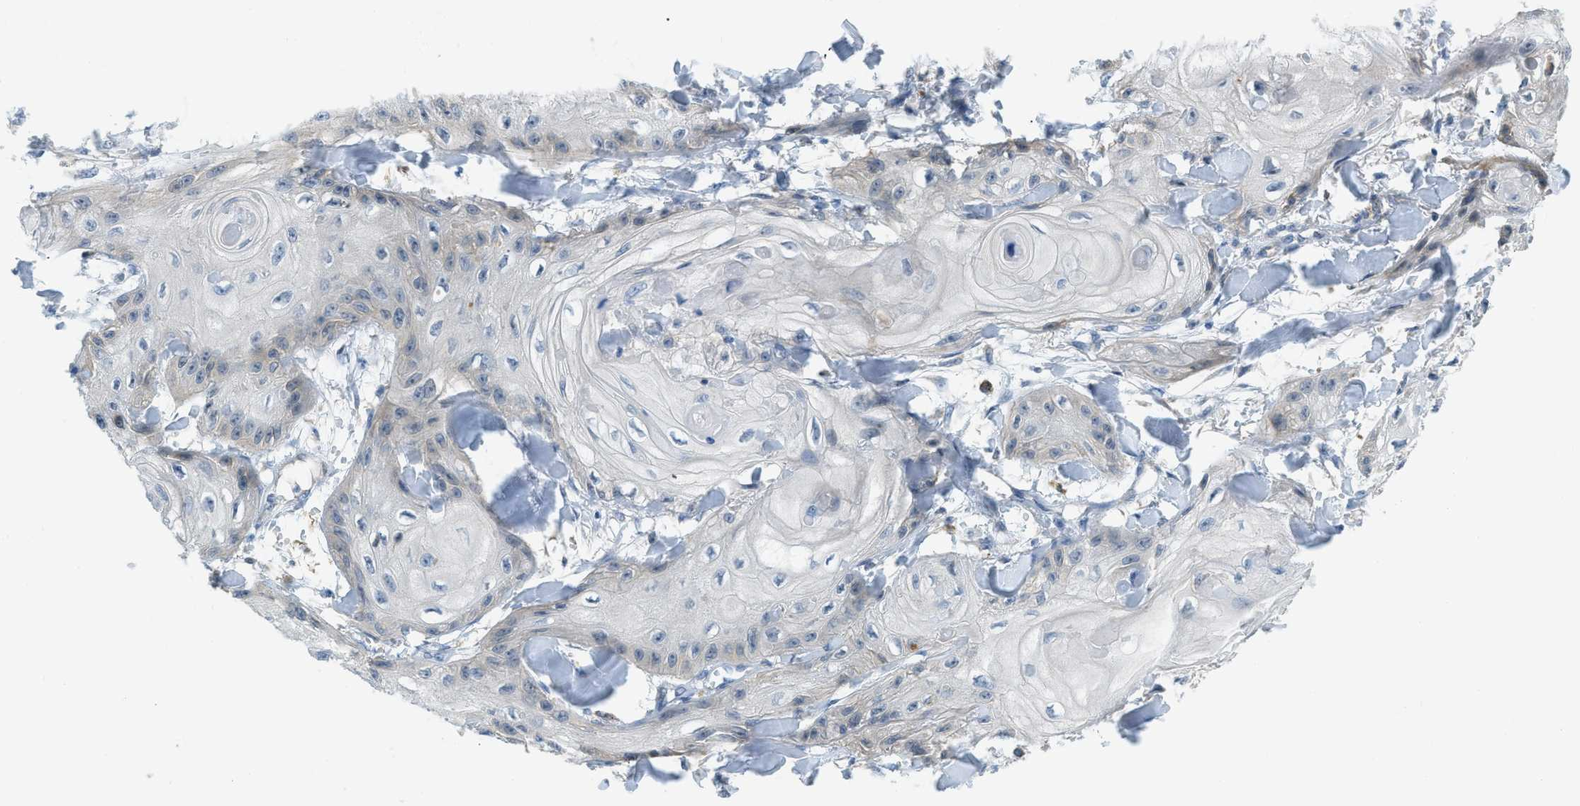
{"staining": {"intensity": "negative", "quantity": "none", "location": "none"}, "tissue": "skin cancer", "cell_type": "Tumor cells", "image_type": "cancer", "snomed": [{"axis": "morphology", "description": "Squamous cell carcinoma, NOS"}, {"axis": "topography", "description": "Skin"}], "caption": "Tumor cells are negative for protein expression in human skin cancer (squamous cell carcinoma).", "gene": "NME8", "patient": {"sex": "male", "age": 74}}